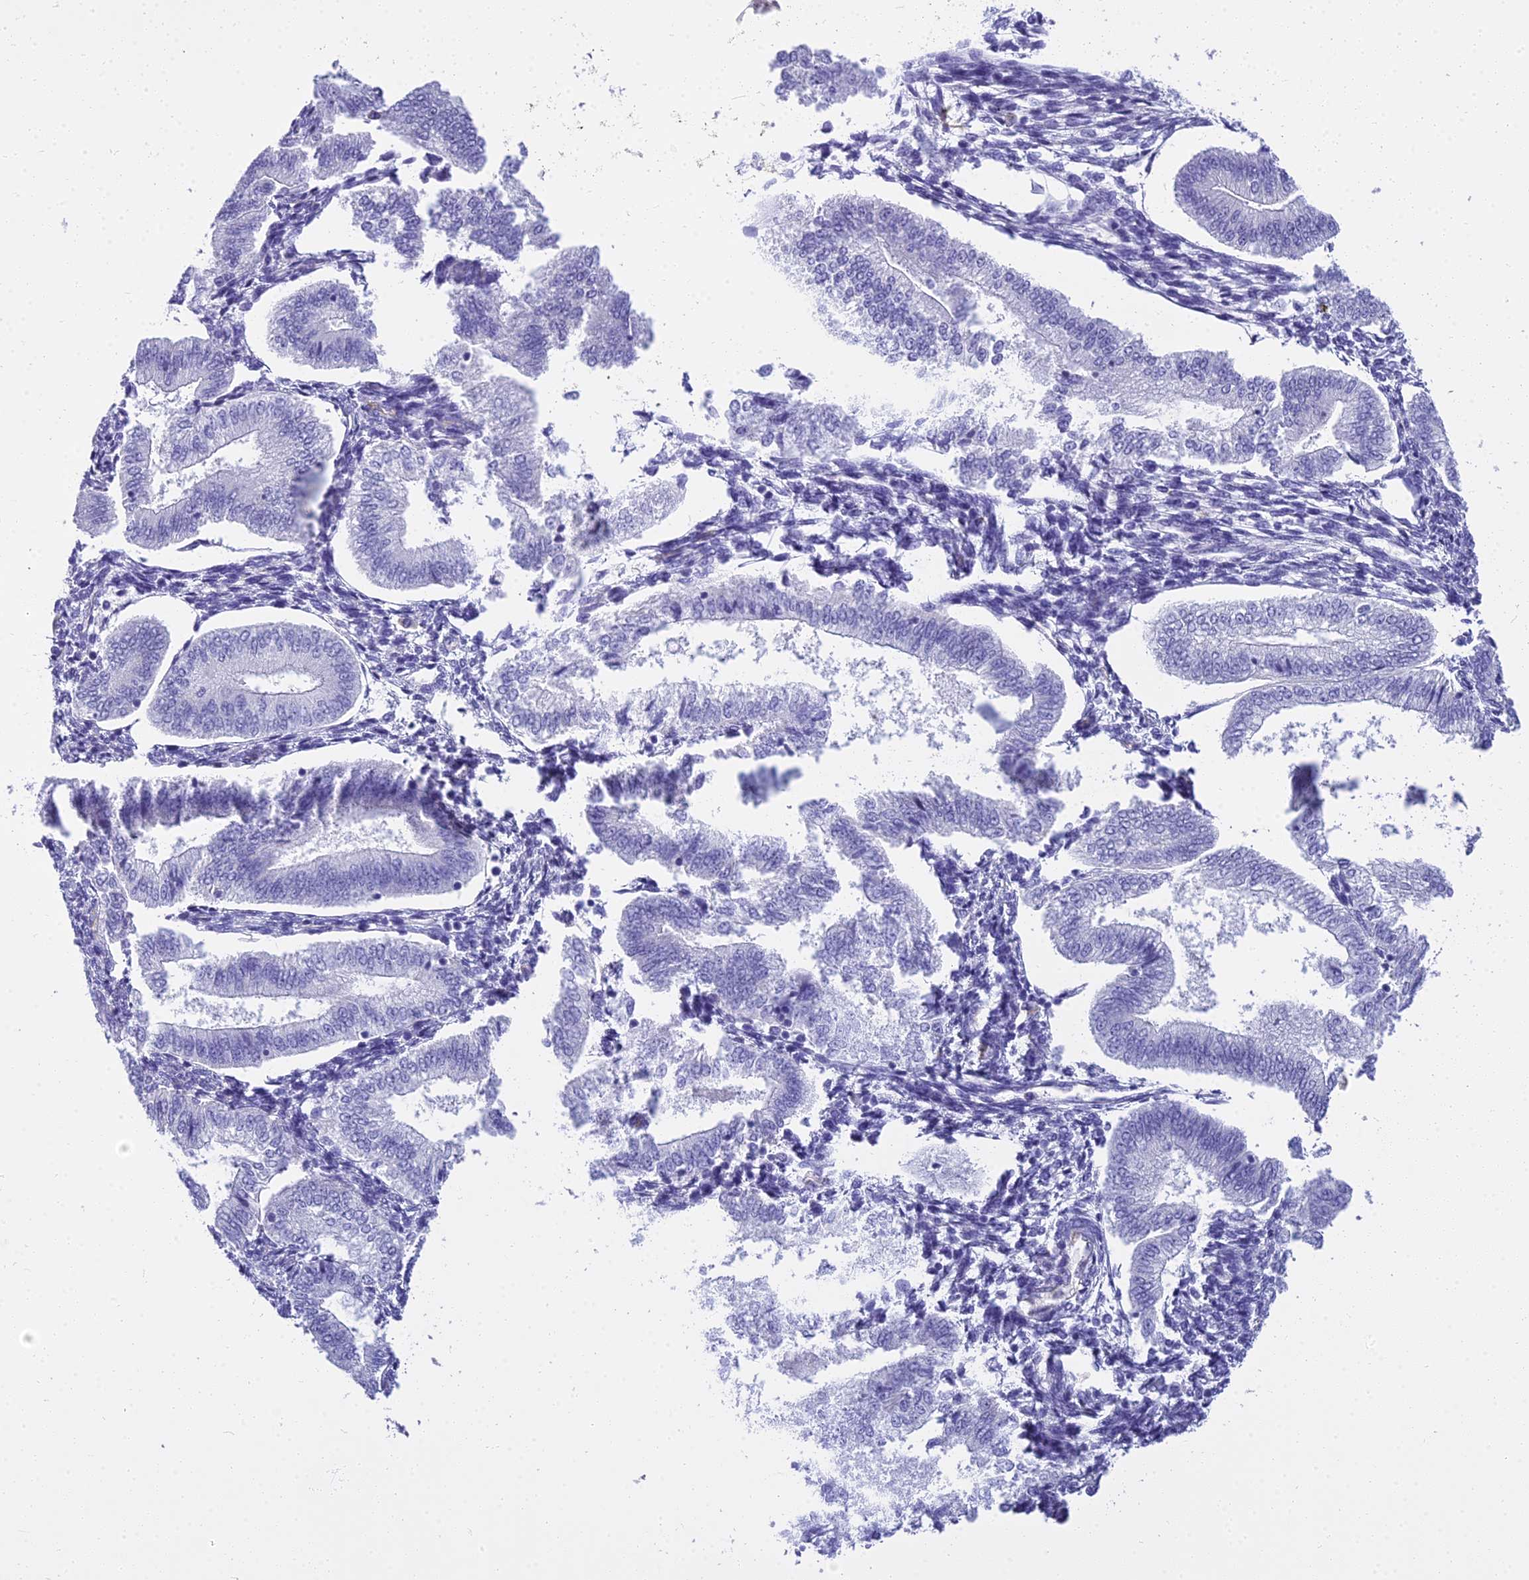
{"staining": {"intensity": "negative", "quantity": "none", "location": "none"}, "tissue": "endometrium", "cell_type": "Cells in endometrial stroma", "image_type": "normal", "snomed": [{"axis": "morphology", "description": "Normal tissue, NOS"}, {"axis": "topography", "description": "Endometrium"}], "caption": "A high-resolution photomicrograph shows immunohistochemistry (IHC) staining of normal endometrium, which exhibits no significant expression in cells in endometrial stroma. Brightfield microscopy of IHC stained with DAB (brown) and hematoxylin (blue), captured at high magnification.", "gene": "NINJ1", "patient": {"sex": "female", "age": 34}}